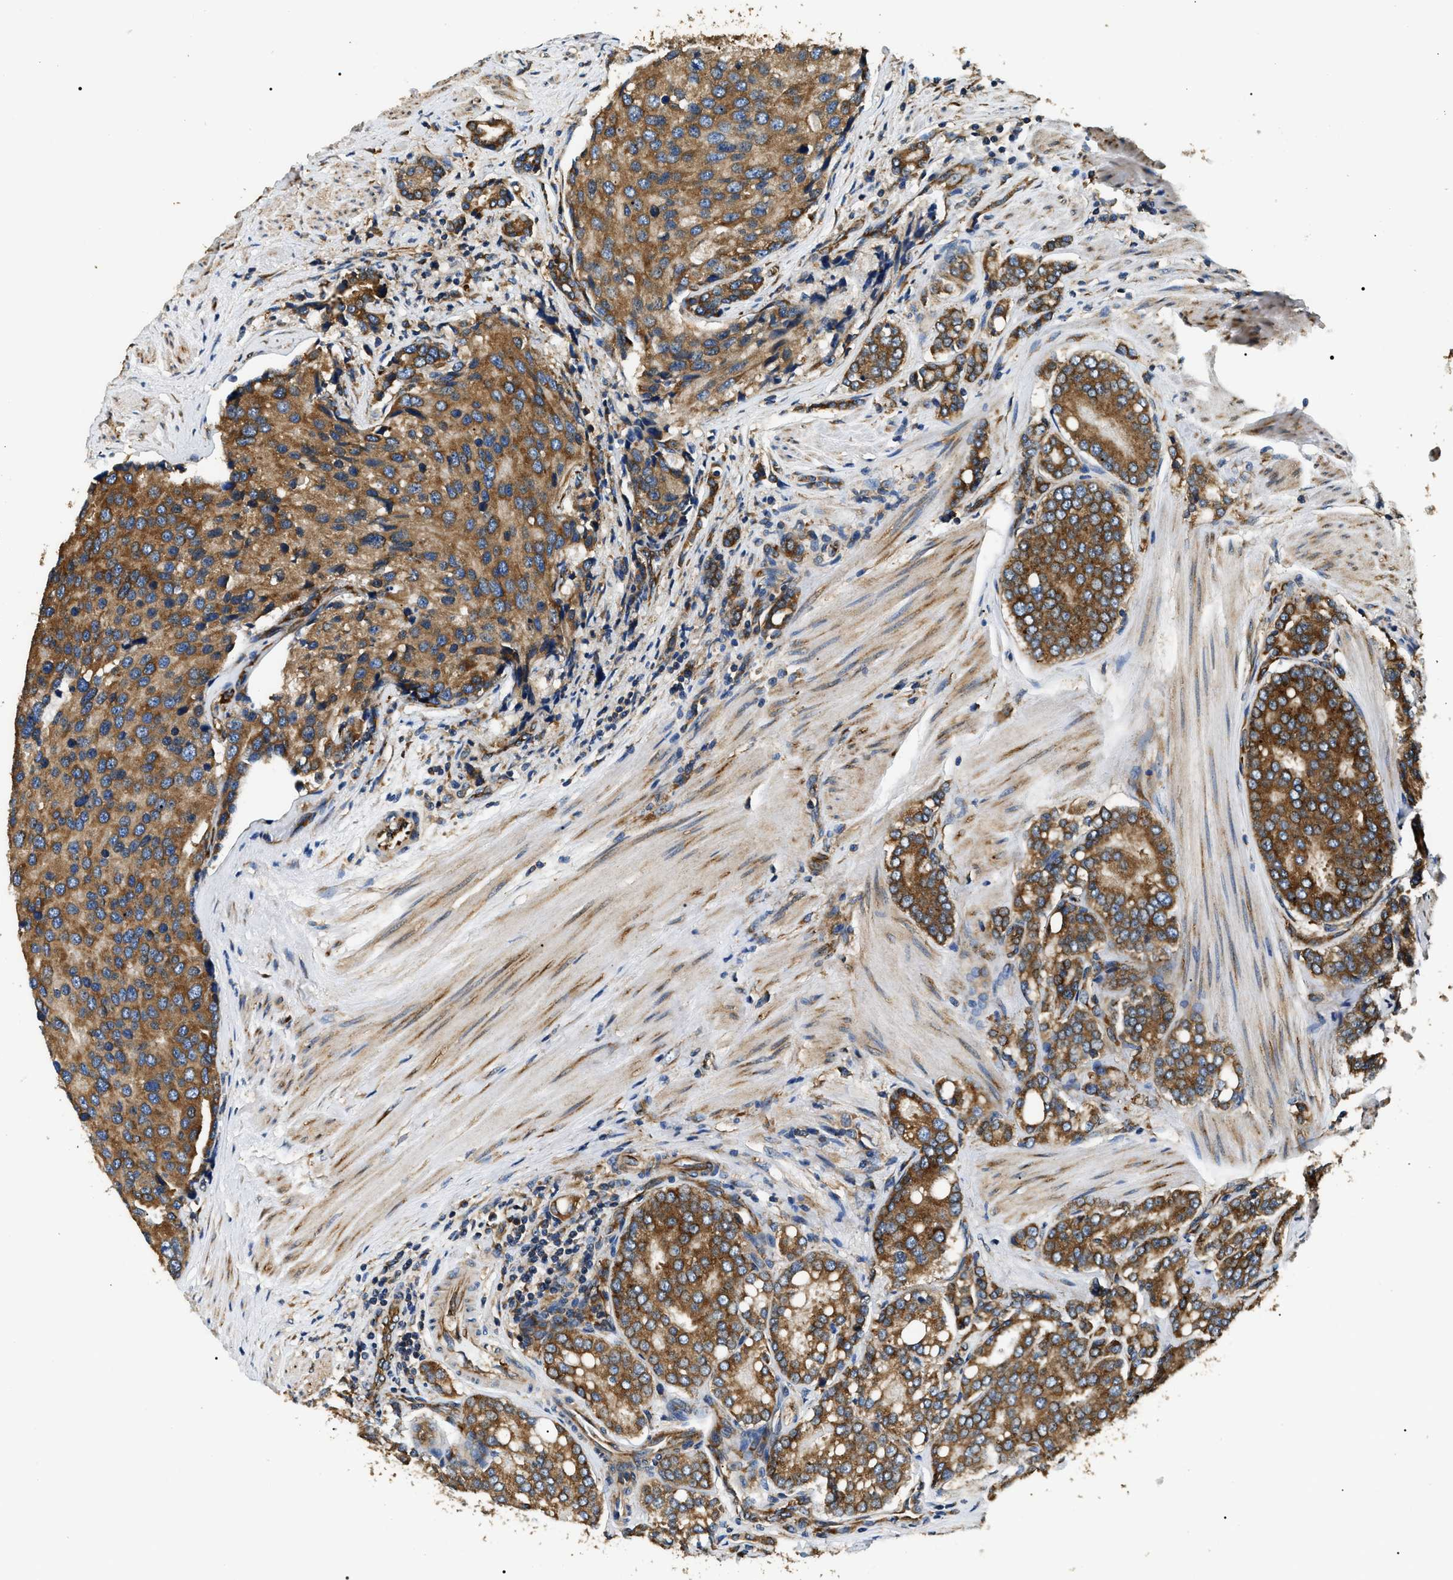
{"staining": {"intensity": "strong", "quantity": ">75%", "location": "cytoplasmic/membranous"}, "tissue": "prostate cancer", "cell_type": "Tumor cells", "image_type": "cancer", "snomed": [{"axis": "morphology", "description": "Adenocarcinoma, High grade"}, {"axis": "topography", "description": "Prostate"}], "caption": "The image displays a brown stain indicating the presence of a protein in the cytoplasmic/membranous of tumor cells in prostate cancer (high-grade adenocarcinoma).", "gene": "KTN1", "patient": {"sex": "male", "age": 50}}